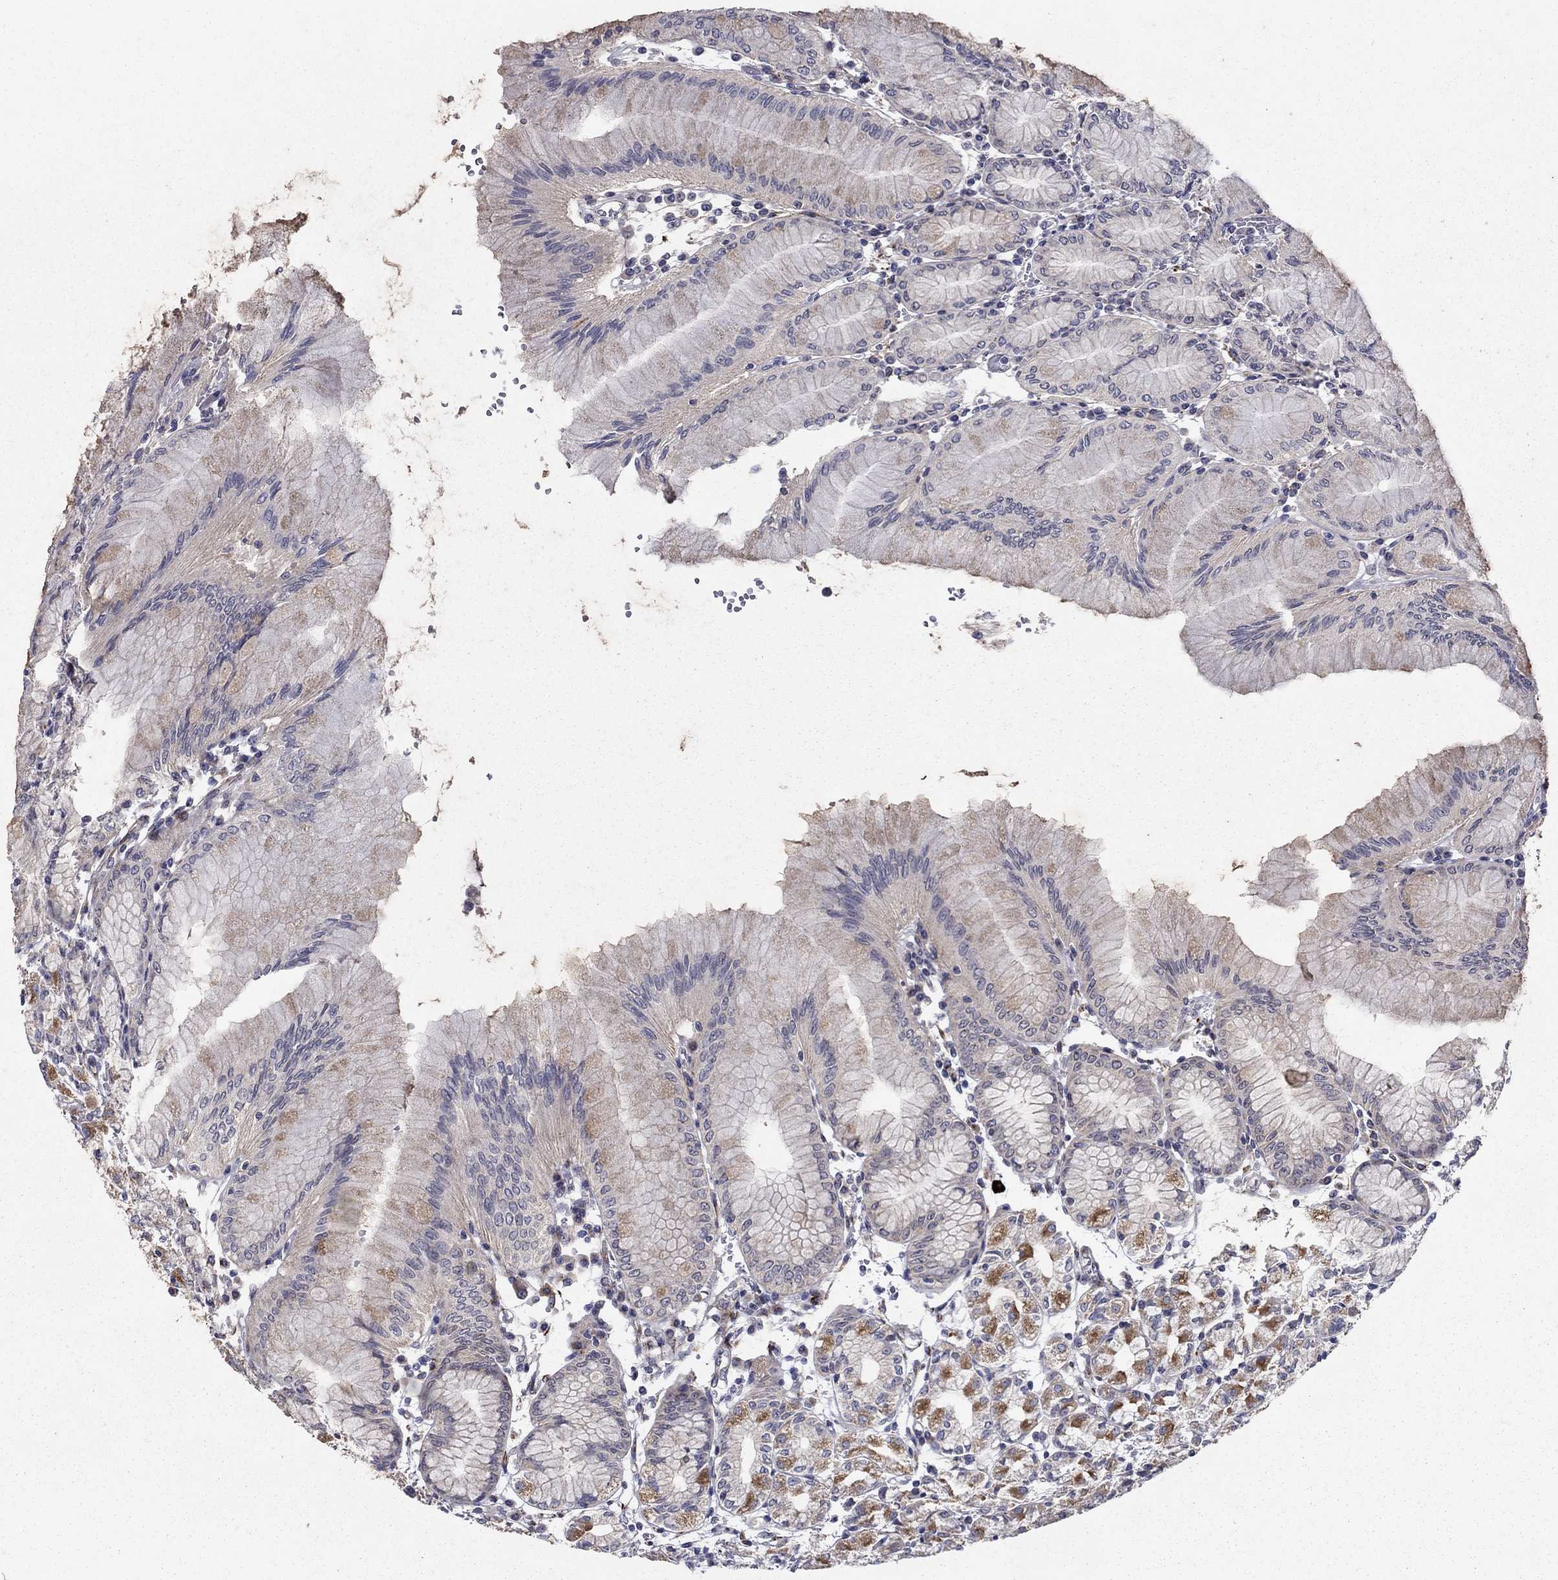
{"staining": {"intensity": "moderate", "quantity": "<25%", "location": "cytoplasmic/membranous"}, "tissue": "stomach", "cell_type": "Glandular cells", "image_type": "normal", "snomed": [{"axis": "morphology", "description": "Normal tissue, NOS"}, {"axis": "topography", "description": "Skeletal muscle"}, {"axis": "topography", "description": "Stomach"}], "caption": "Immunohistochemical staining of unremarkable stomach demonstrates moderate cytoplasmic/membranous protein expression in approximately <25% of glandular cells. The staining was performed using DAB to visualize the protein expression in brown, while the nuclei were stained in blue with hematoxylin (Magnification: 20x).", "gene": "LACTB2", "patient": {"sex": "female", "age": 57}}